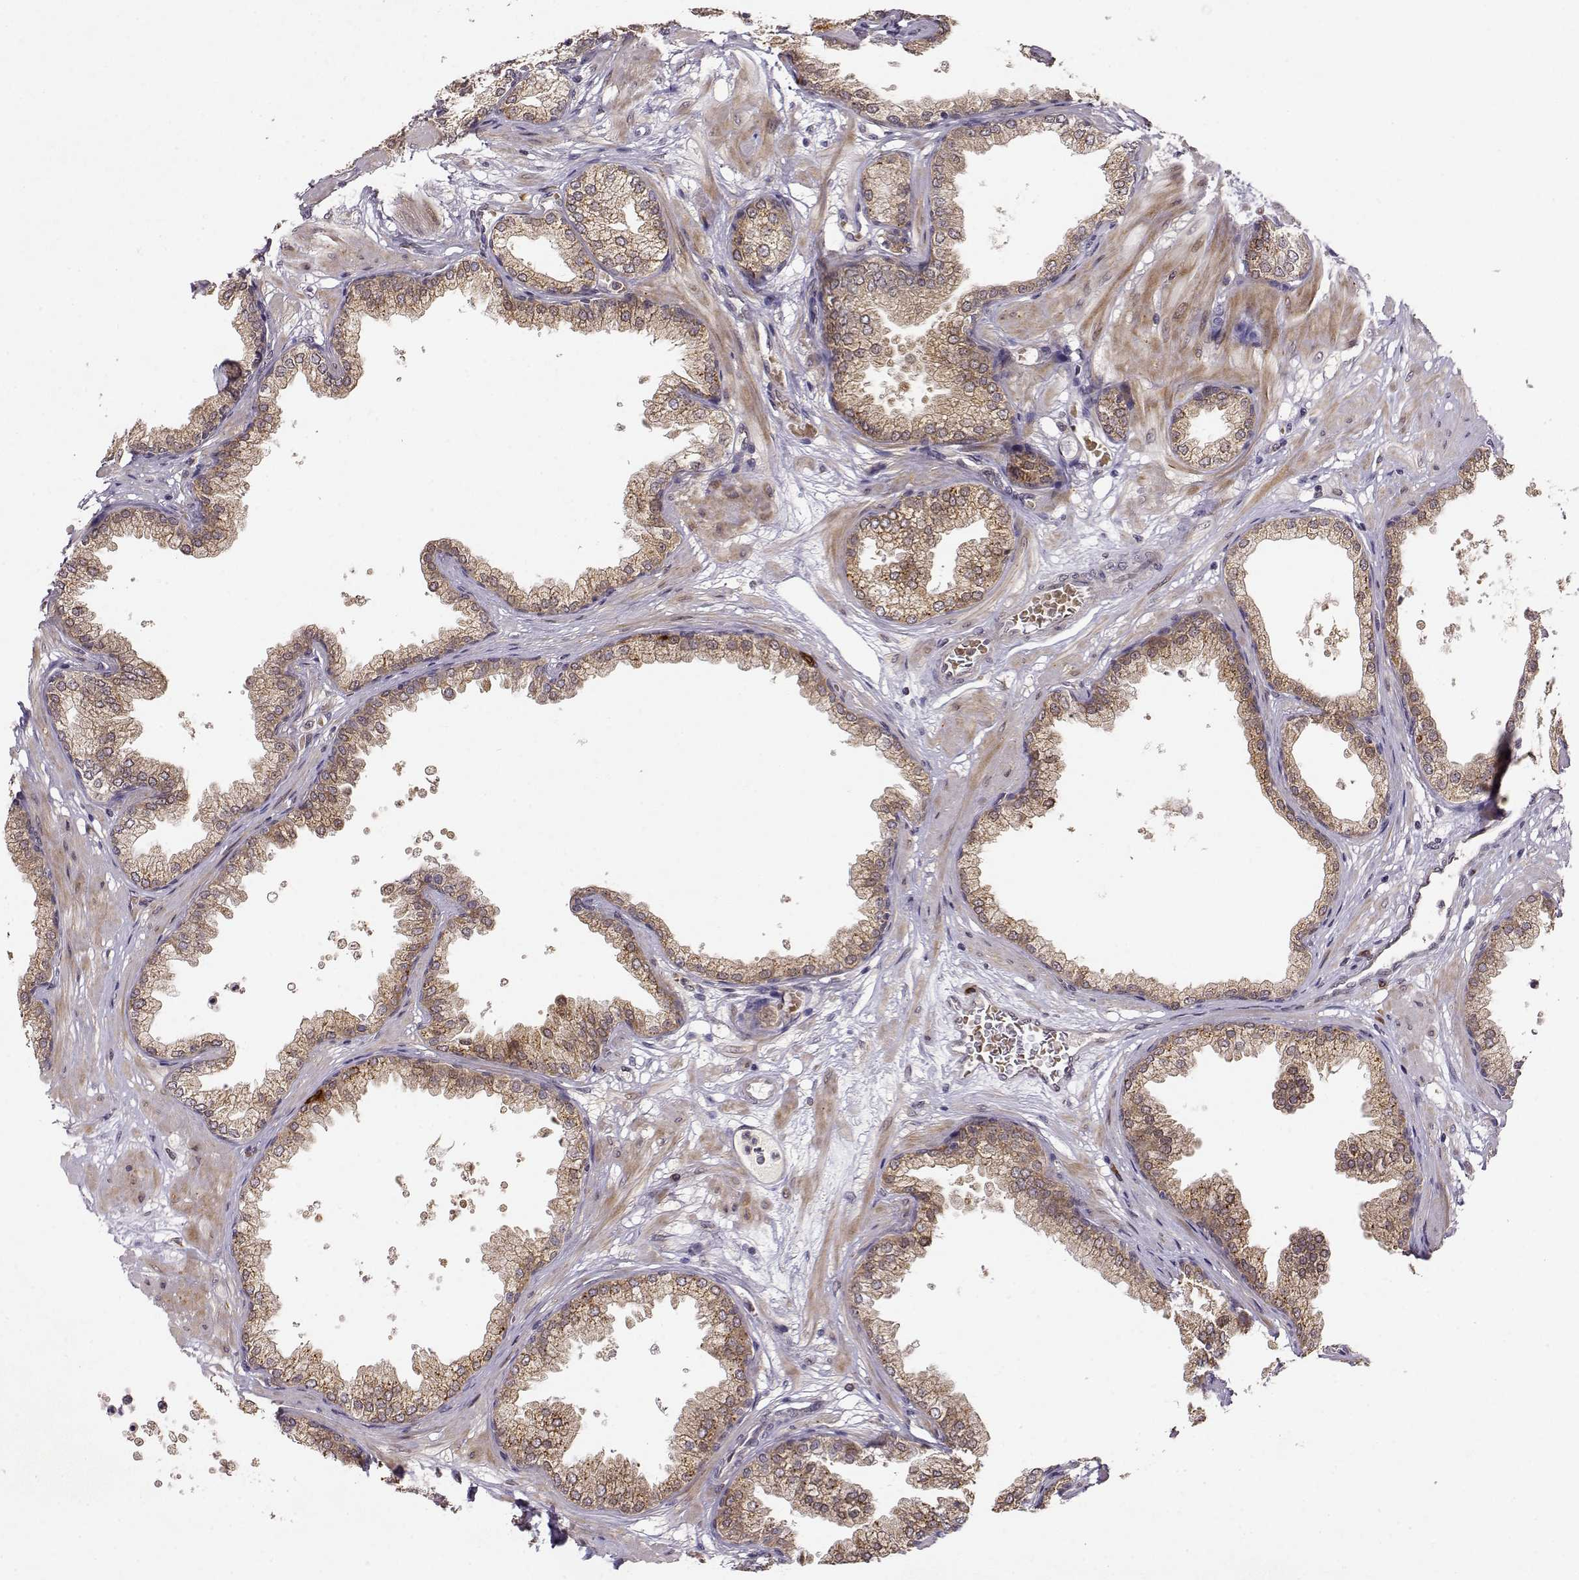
{"staining": {"intensity": "weak", "quantity": ">75%", "location": "cytoplasmic/membranous"}, "tissue": "prostate", "cell_type": "Glandular cells", "image_type": "normal", "snomed": [{"axis": "morphology", "description": "Normal tissue, NOS"}, {"axis": "topography", "description": "Prostate"}], "caption": "Prostate stained for a protein demonstrates weak cytoplasmic/membranous positivity in glandular cells. (Brightfield microscopy of DAB IHC at high magnification).", "gene": "ERGIC2", "patient": {"sex": "male", "age": 37}}